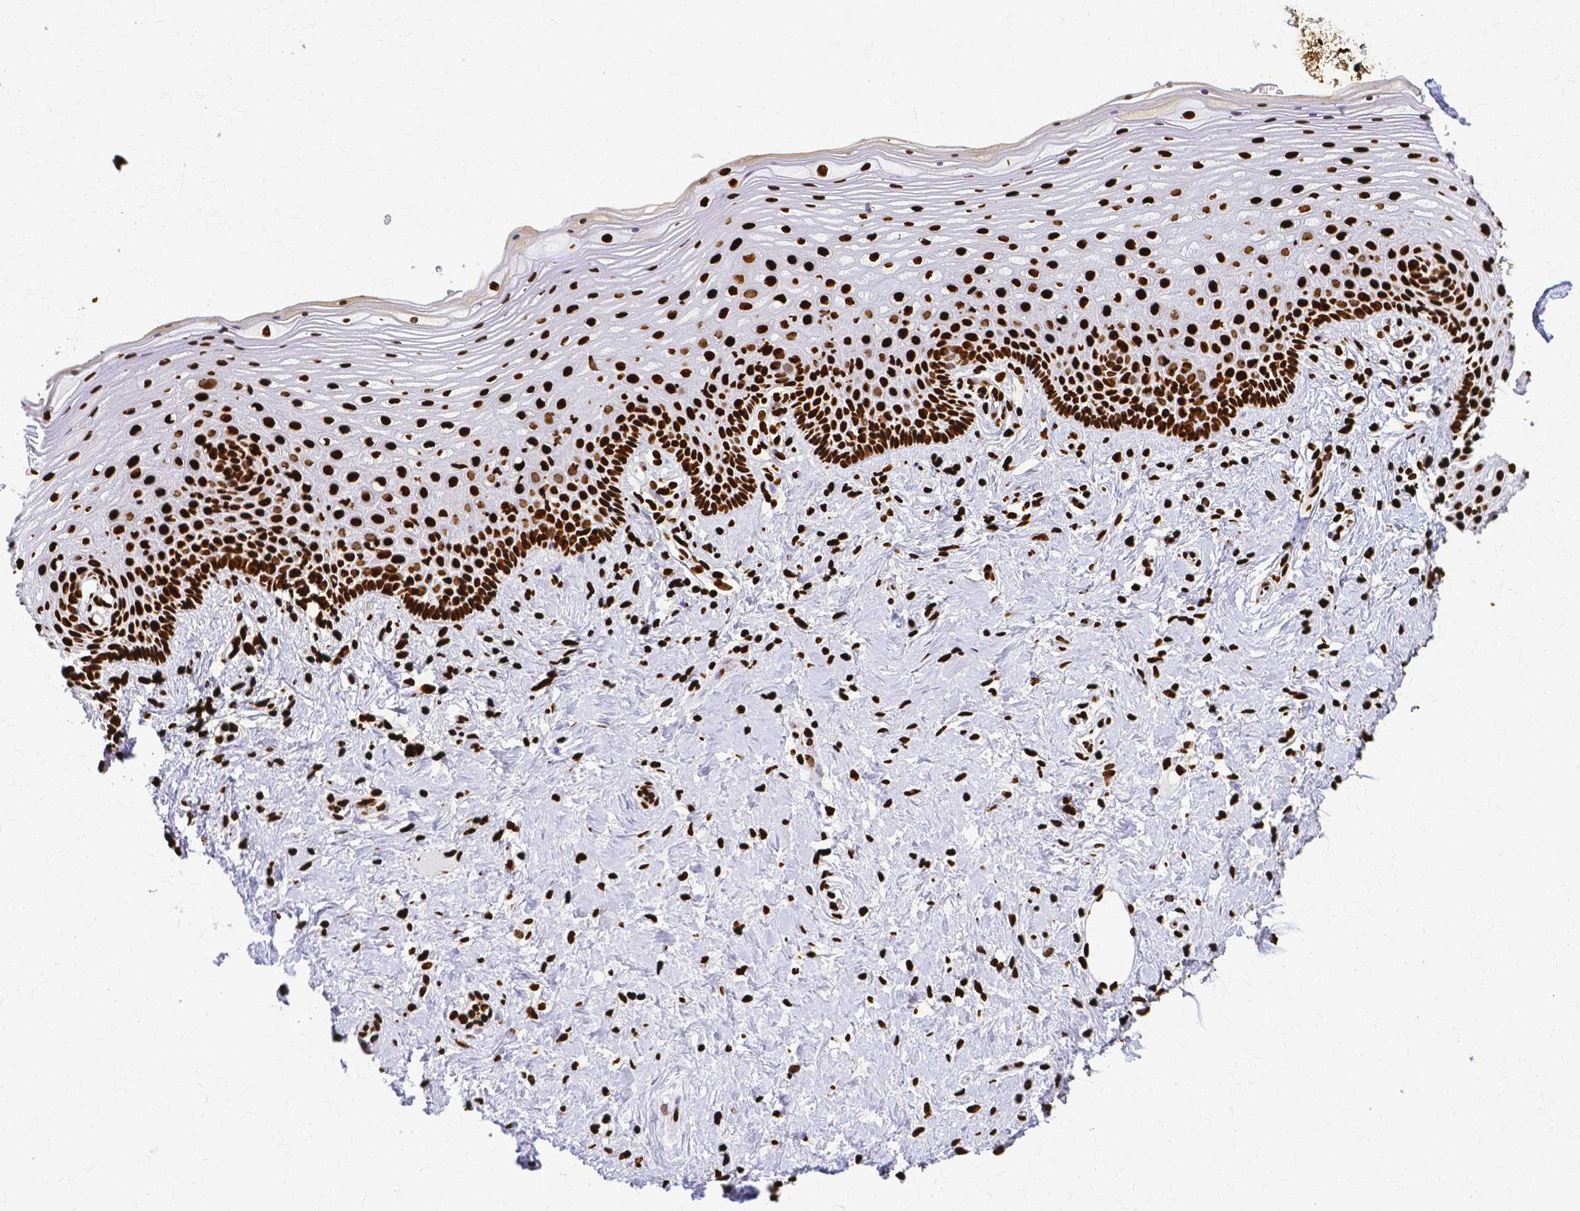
{"staining": {"intensity": "strong", "quantity": ">75%", "location": "nuclear"}, "tissue": "vagina", "cell_type": "Squamous epithelial cells", "image_type": "normal", "snomed": [{"axis": "morphology", "description": "Normal tissue, NOS"}, {"axis": "topography", "description": "Vagina"}], "caption": "Immunohistochemical staining of unremarkable human vagina reveals >75% levels of strong nuclear protein positivity in about >75% of squamous epithelial cells. (Brightfield microscopy of DAB IHC at high magnification).", "gene": "SFPQ", "patient": {"sex": "female", "age": 42}}